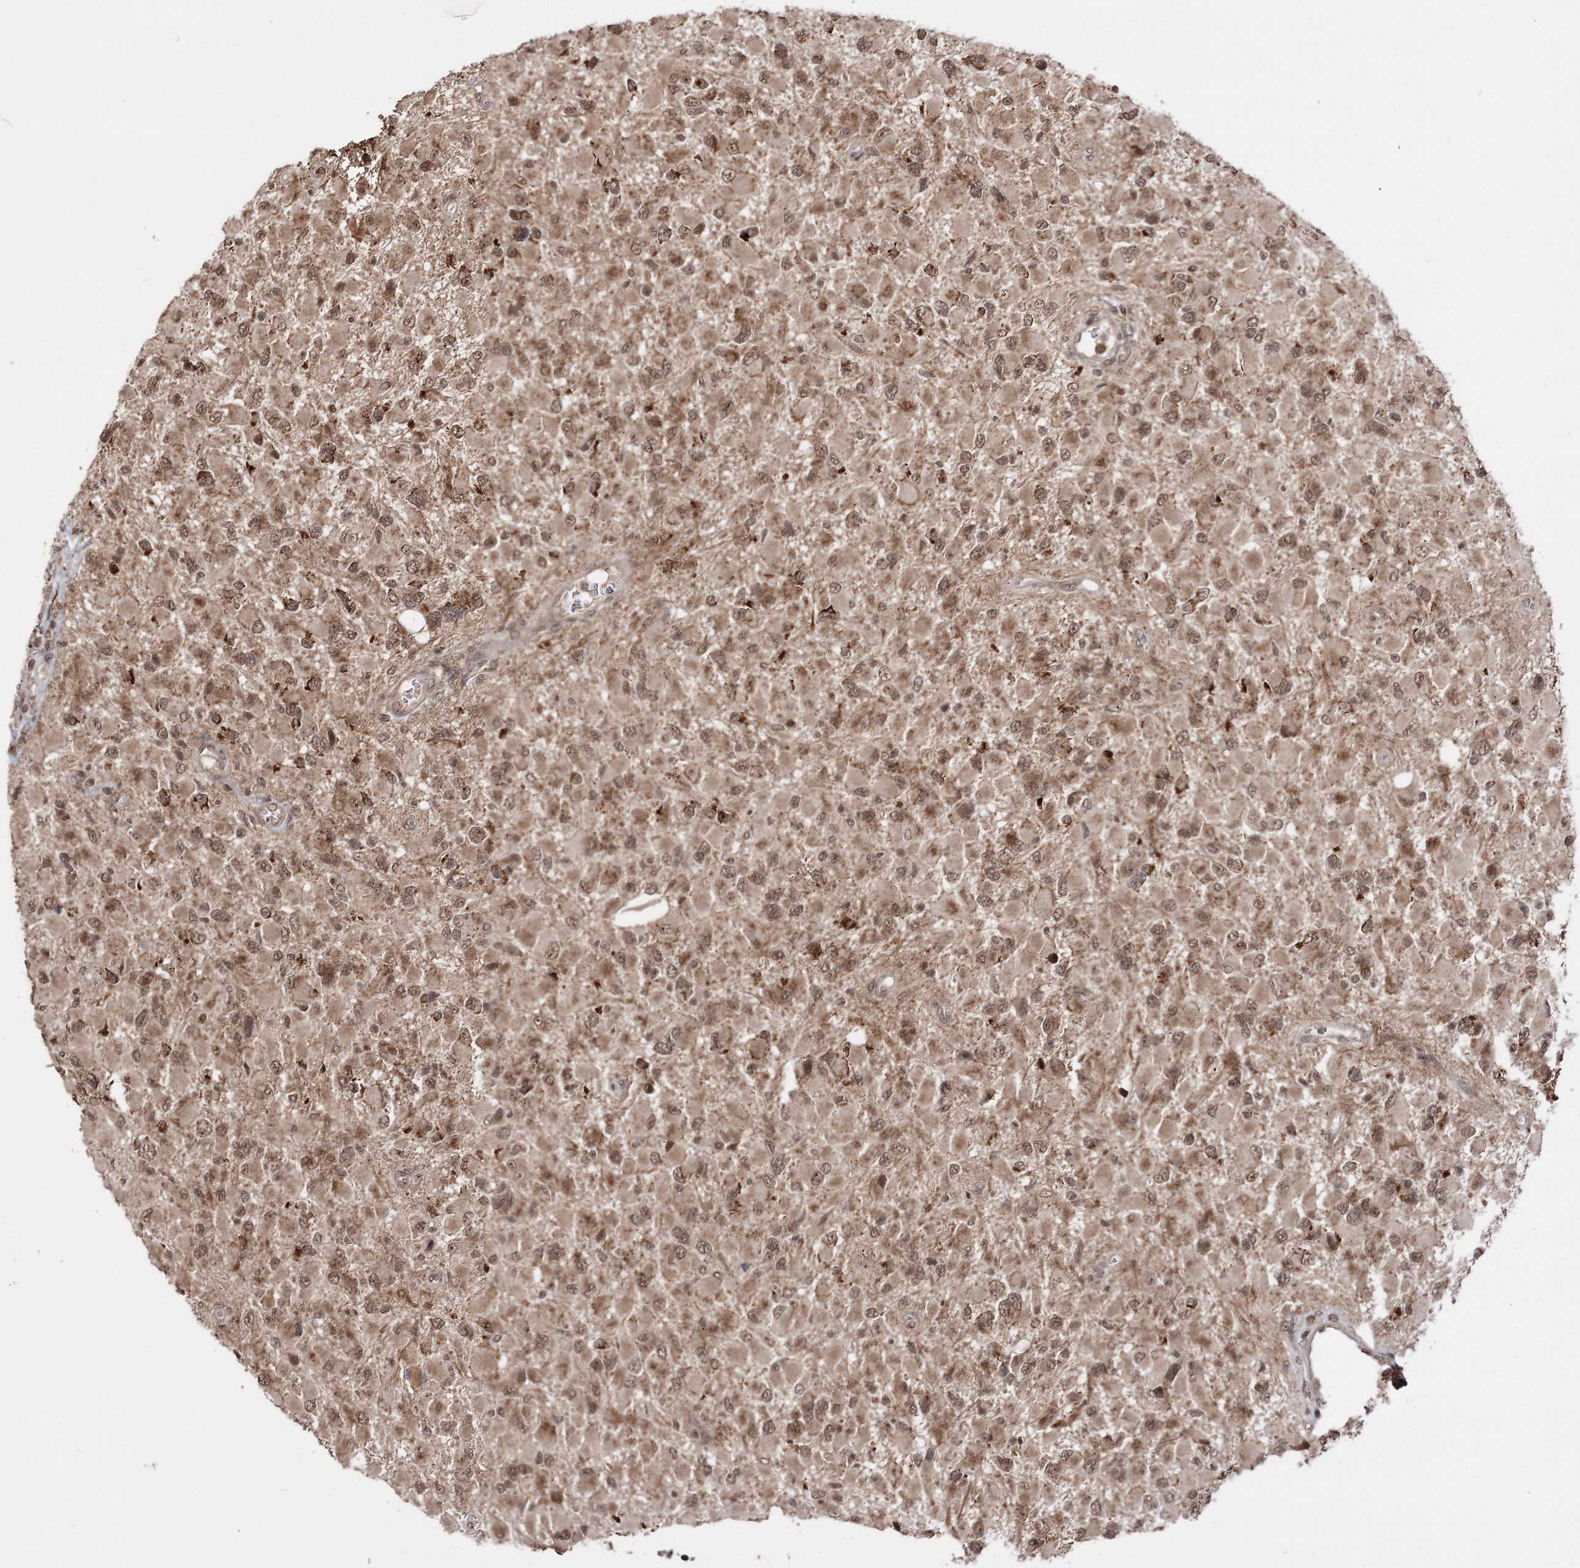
{"staining": {"intensity": "moderate", "quantity": ">75%", "location": "cytoplasmic/membranous,nuclear"}, "tissue": "glioma", "cell_type": "Tumor cells", "image_type": "cancer", "snomed": [{"axis": "morphology", "description": "Glioma, malignant, High grade"}, {"axis": "topography", "description": "Brain"}], "caption": "Human malignant glioma (high-grade) stained with a protein marker demonstrates moderate staining in tumor cells.", "gene": "FAM53B", "patient": {"sex": "male", "age": 53}}